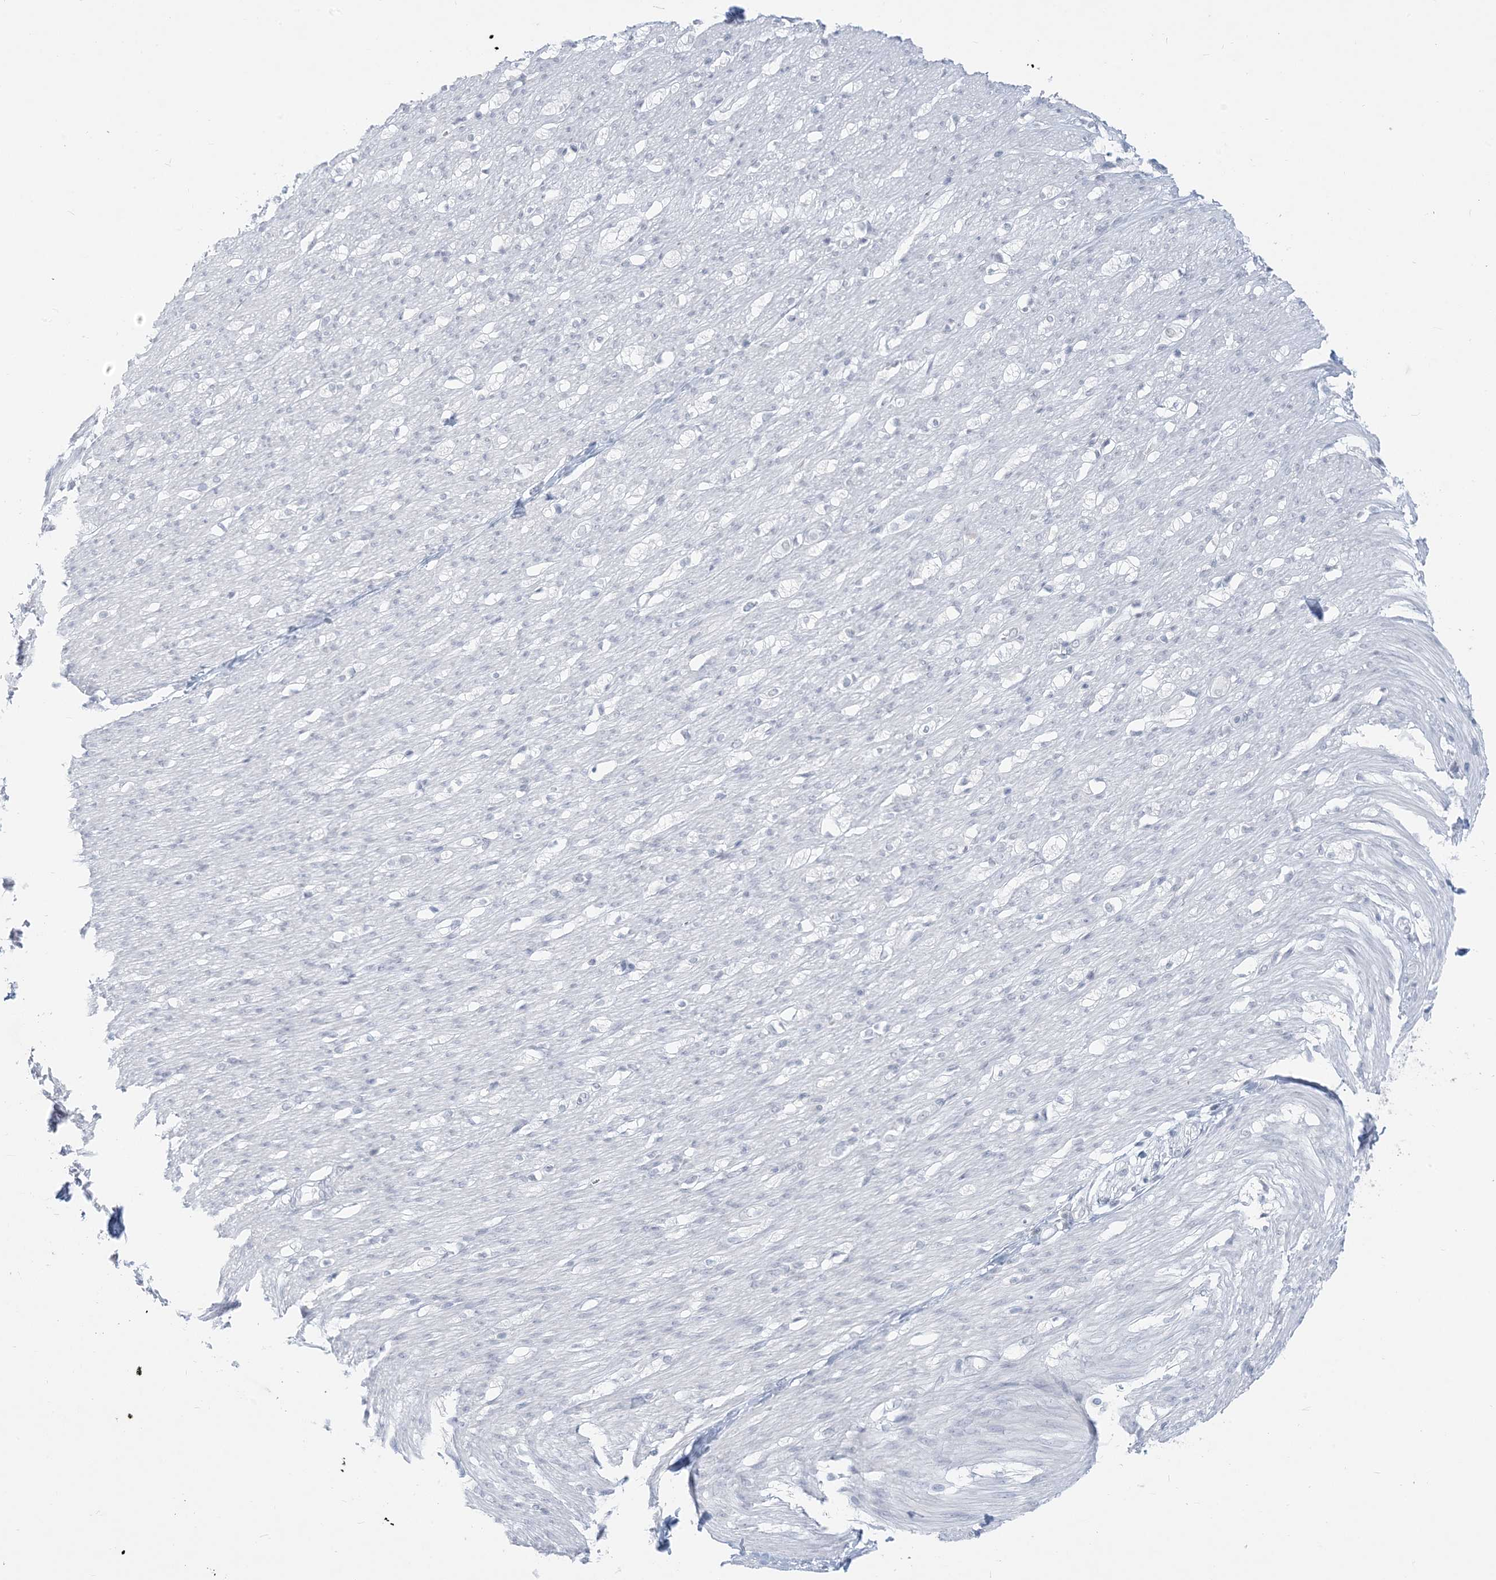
{"staining": {"intensity": "negative", "quantity": "none", "location": "none"}, "tissue": "smooth muscle", "cell_type": "Smooth muscle cells", "image_type": "normal", "snomed": [{"axis": "morphology", "description": "Normal tissue, NOS"}, {"axis": "morphology", "description": "Adenocarcinoma, NOS"}, {"axis": "topography", "description": "Colon"}, {"axis": "topography", "description": "Peripheral nerve tissue"}], "caption": "This is a micrograph of immunohistochemistry (IHC) staining of benign smooth muscle, which shows no positivity in smooth muscle cells.", "gene": "SCML1", "patient": {"sex": "male", "age": 14}}